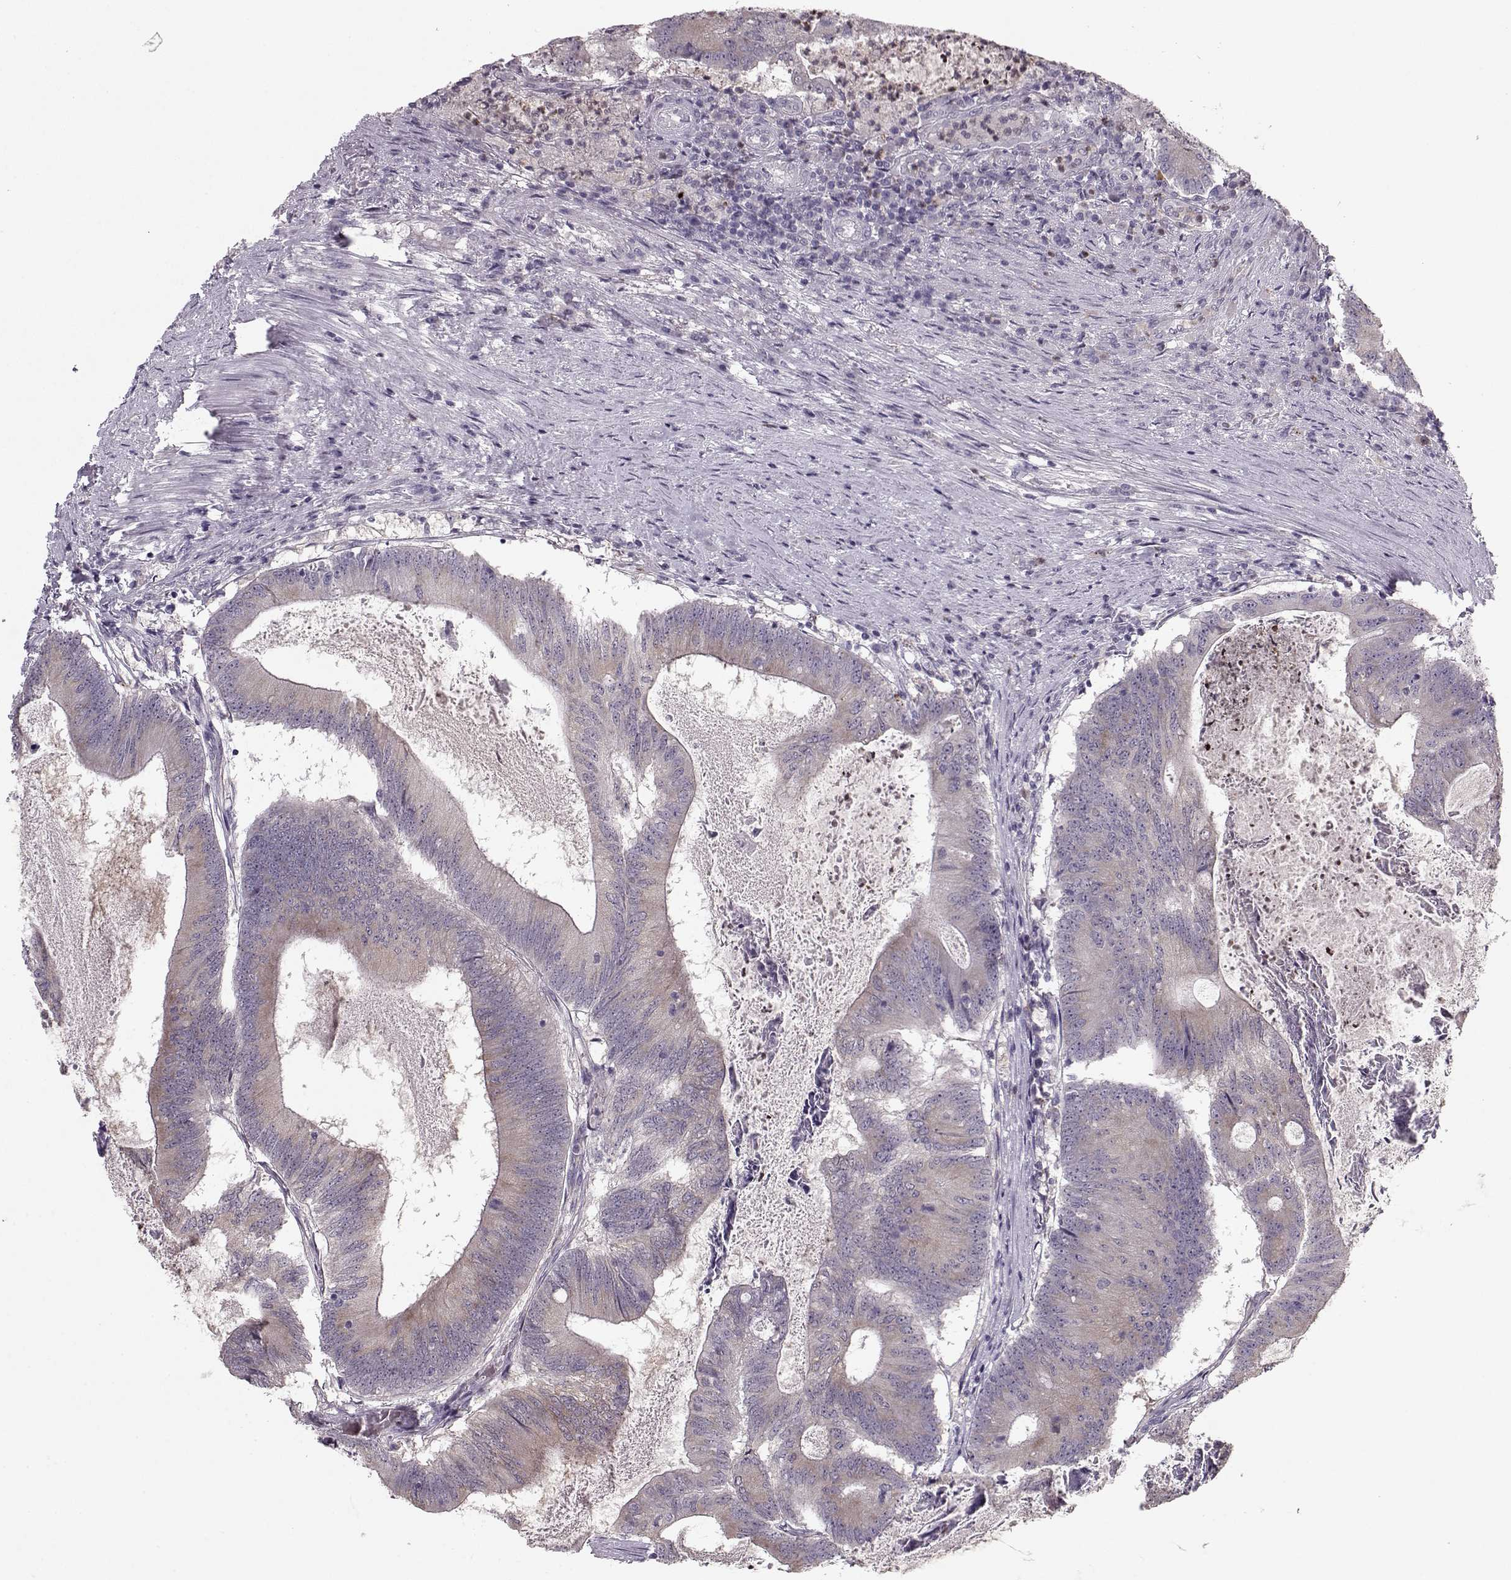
{"staining": {"intensity": "weak", "quantity": "25%-75%", "location": "cytoplasmic/membranous"}, "tissue": "colorectal cancer", "cell_type": "Tumor cells", "image_type": "cancer", "snomed": [{"axis": "morphology", "description": "Adenocarcinoma, NOS"}, {"axis": "topography", "description": "Colon"}], "caption": "Colorectal adenocarcinoma stained with a protein marker shows weak staining in tumor cells.", "gene": "ACOT11", "patient": {"sex": "female", "age": 70}}